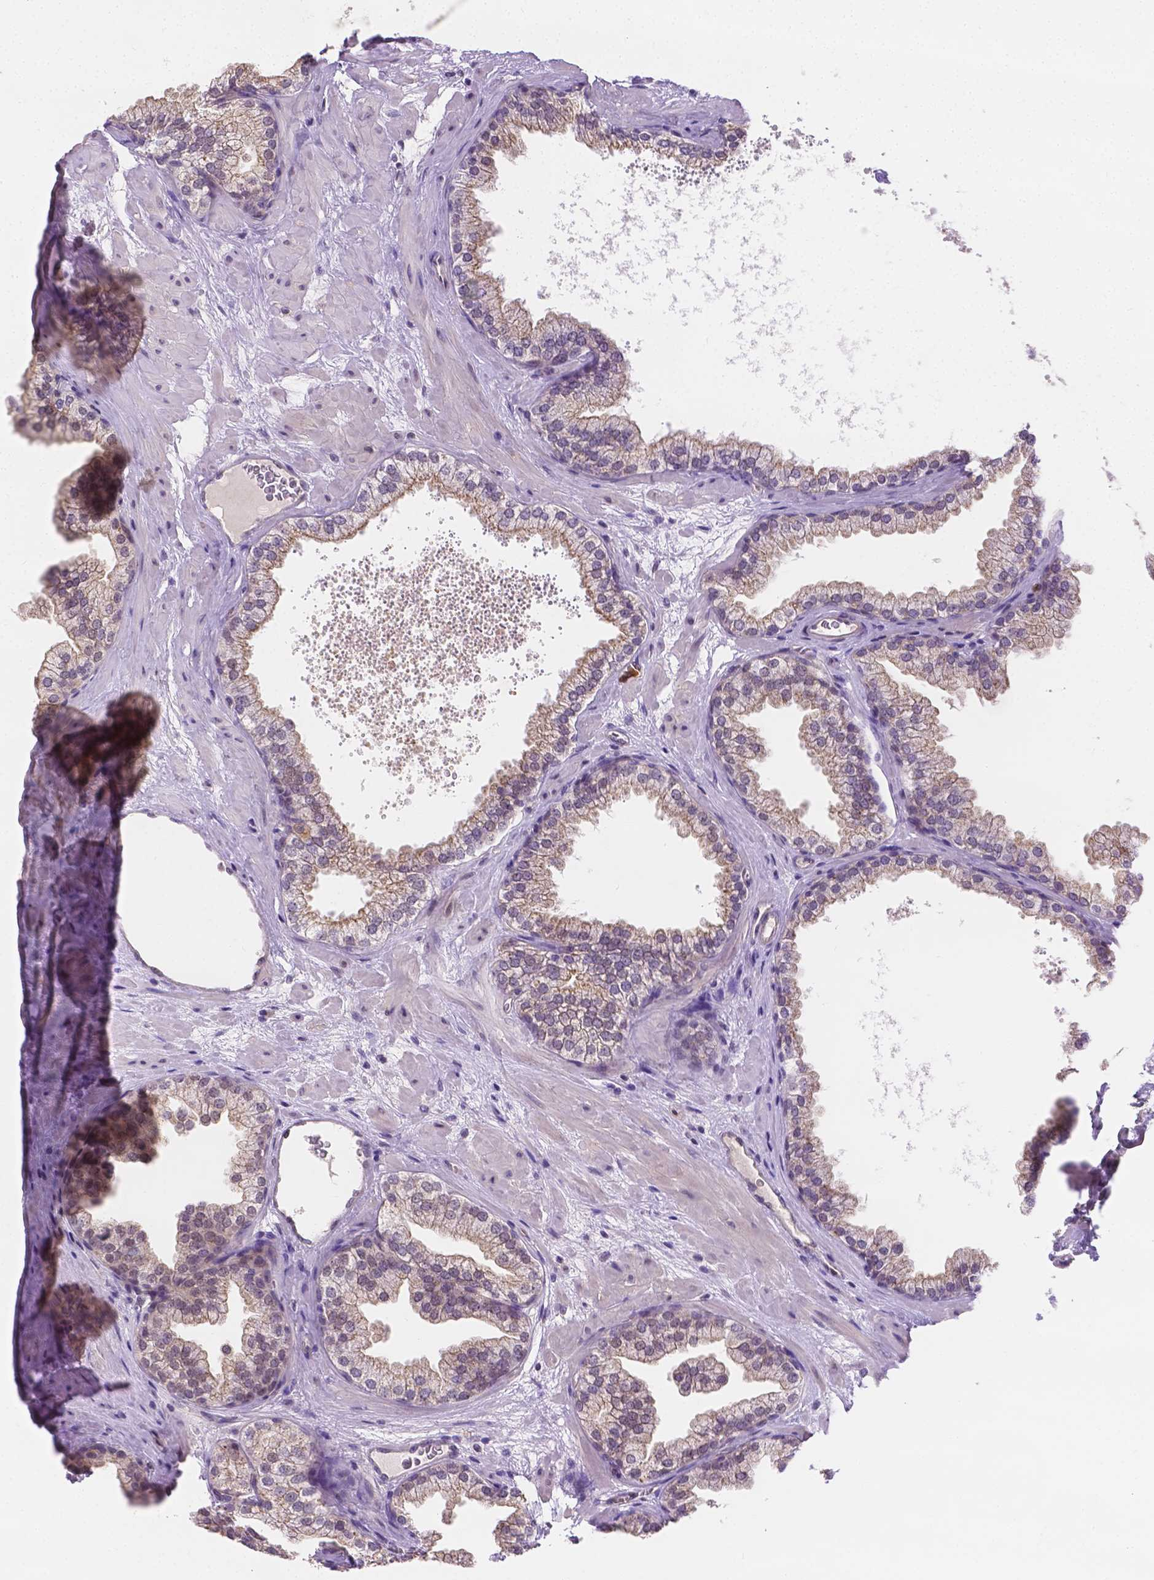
{"staining": {"intensity": "negative", "quantity": "none", "location": "none"}, "tissue": "prostate", "cell_type": "Glandular cells", "image_type": "normal", "snomed": [{"axis": "morphology", "description": "Normal tissue, NOS"}, {"axis": "topography", "description": "Prostate"}], "caption": "Unremarkable prostate was stained to show a protein in brown. There is no significant positivity in glandular cells. (Stains: DAB (3,3'-diaminobenzidine) IHC with hematoxylin counter stain, Microscopy: brightfield microscopy at high magnification).", "gene": "ZNRD2", "patient": {"sex": "male", "age": 37}}